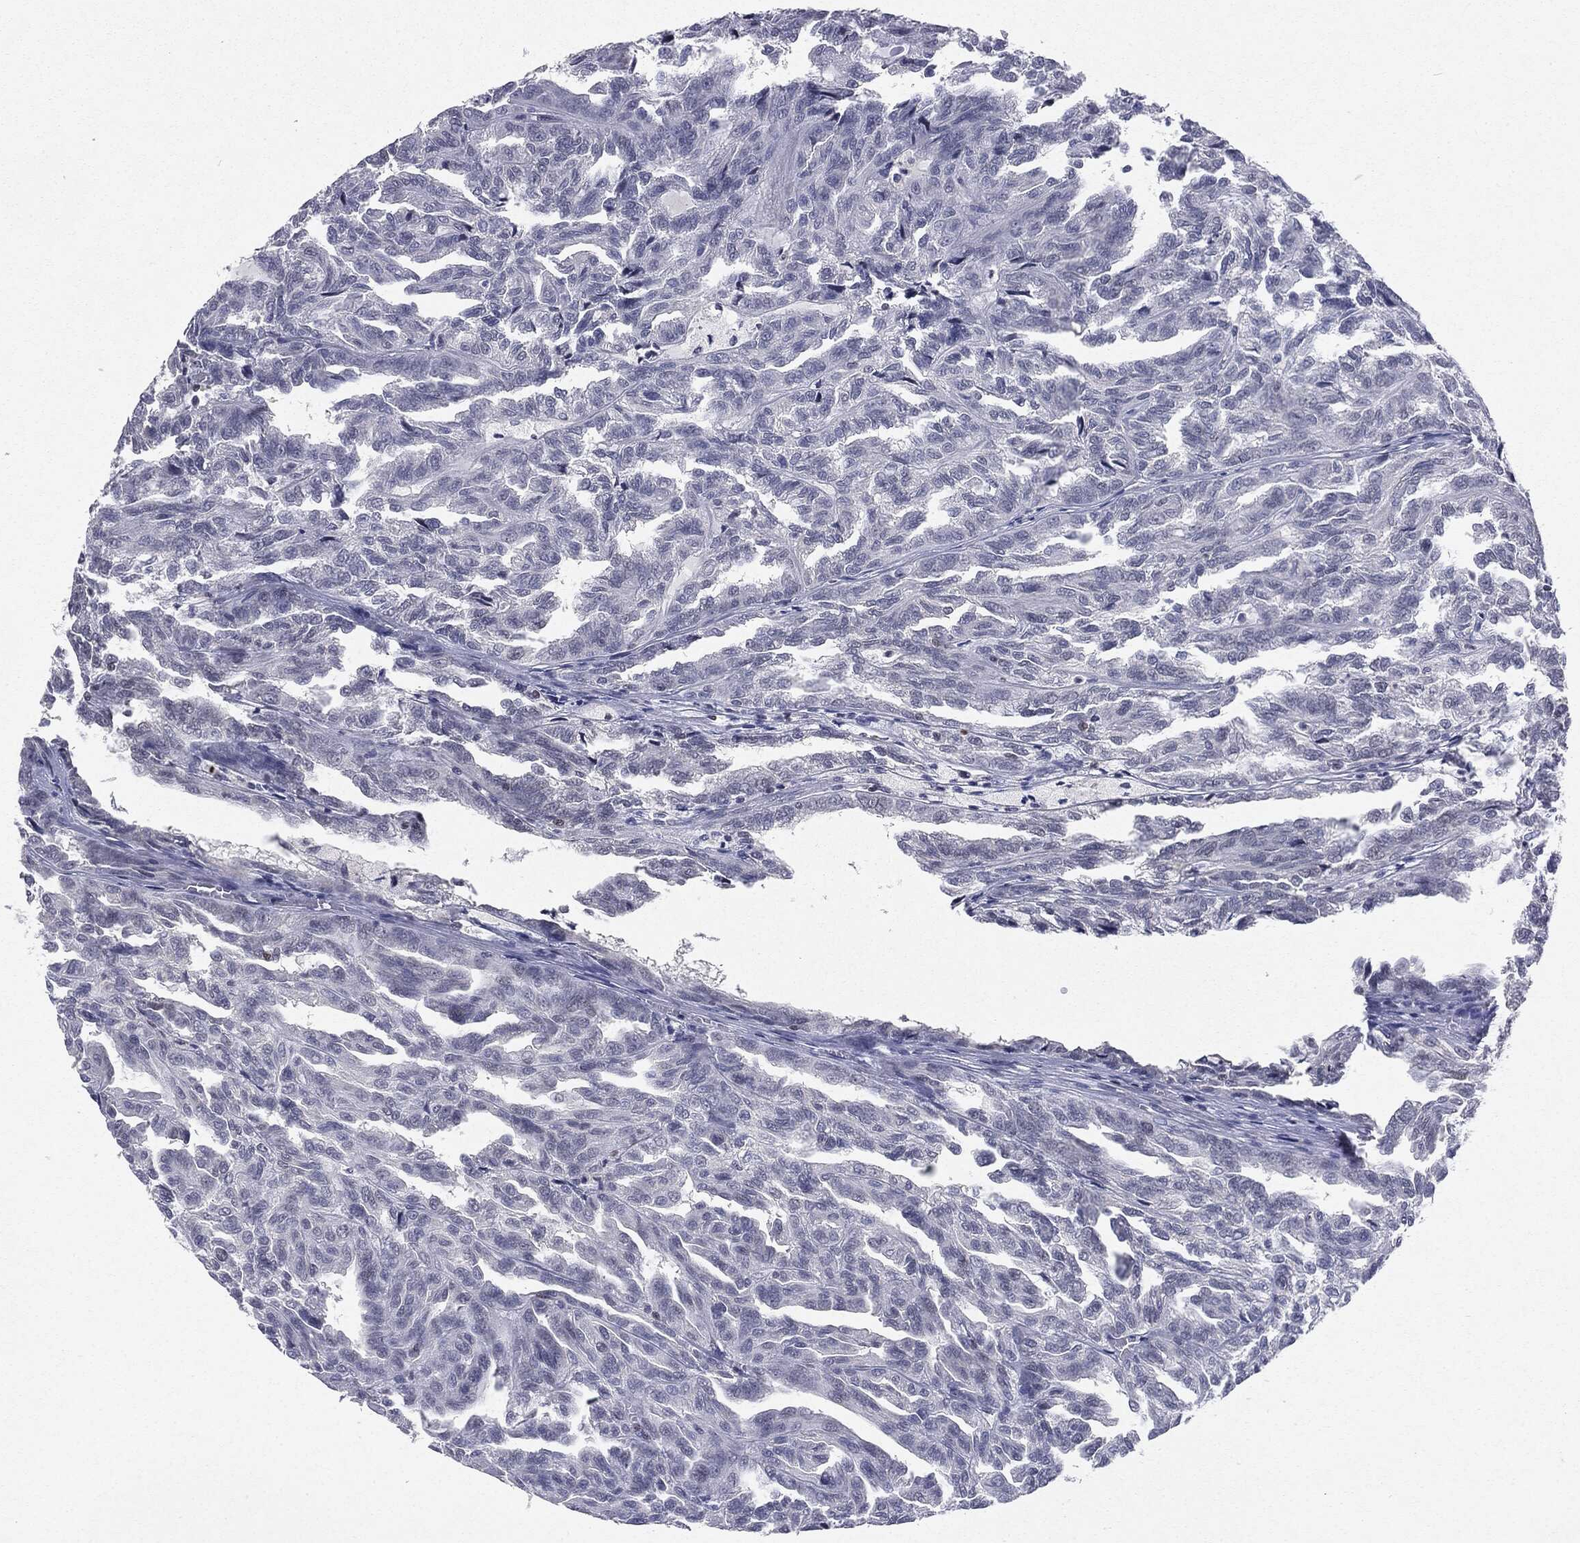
{"staining": {"intensity": "negative", "quantity": "none", "location": "none"}, "tissue": "renal cancer", "cell_type": "Tumor cells", "image_type": "cancer", "snomed": [{"axis": "morphology", "description": "Adenocarcinoma, NOS"}, {"axis": "topography", "description": "Kidney"}], "caption": "Tumor cells show no significant protein positivity in adenocarcinoma (renal).", "gene": "KIF2C", "patient": {"sex": "male", "age": 79}}